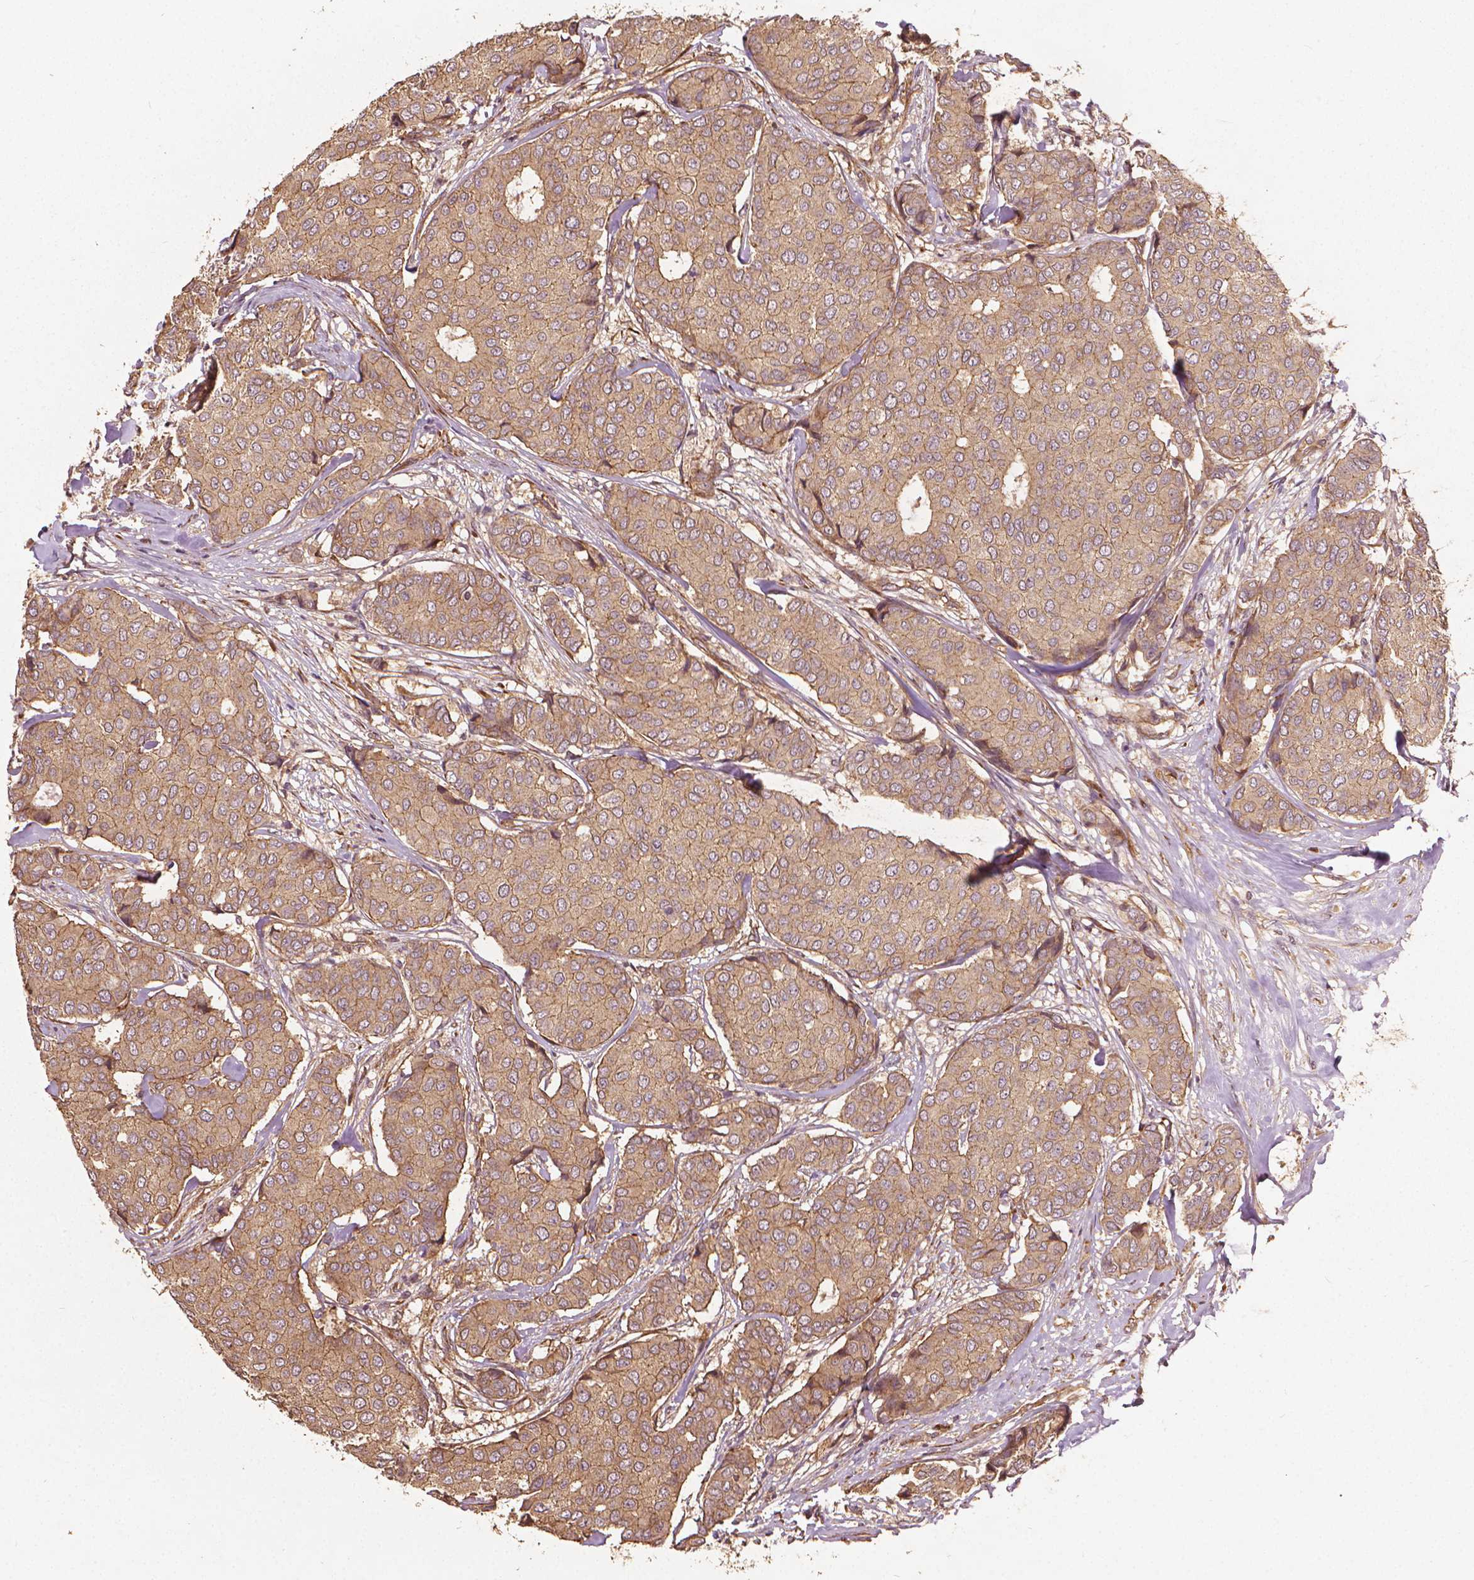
{"staining": {"intensity": "weak", "quantity": ">75%", "location": "cytoplasmic/membranous"}, "tissue": "breast cancer", "cell_type": "Tumor cells", "image_type": "cancer", "snomed": [{"axis": "morphology", "description": "Duct carcinoma"}, {"axis": "topography", "description": "Breast"}], "caption": "This photomicrograph exhibits immunohistochemistry staining of human breast cancer, with low weak cytoplasmic/membranous positivity in approximately >75% of tumor cells.", "gene": "UBXN2A", "patient": {"sex": "female", "age": 75}}